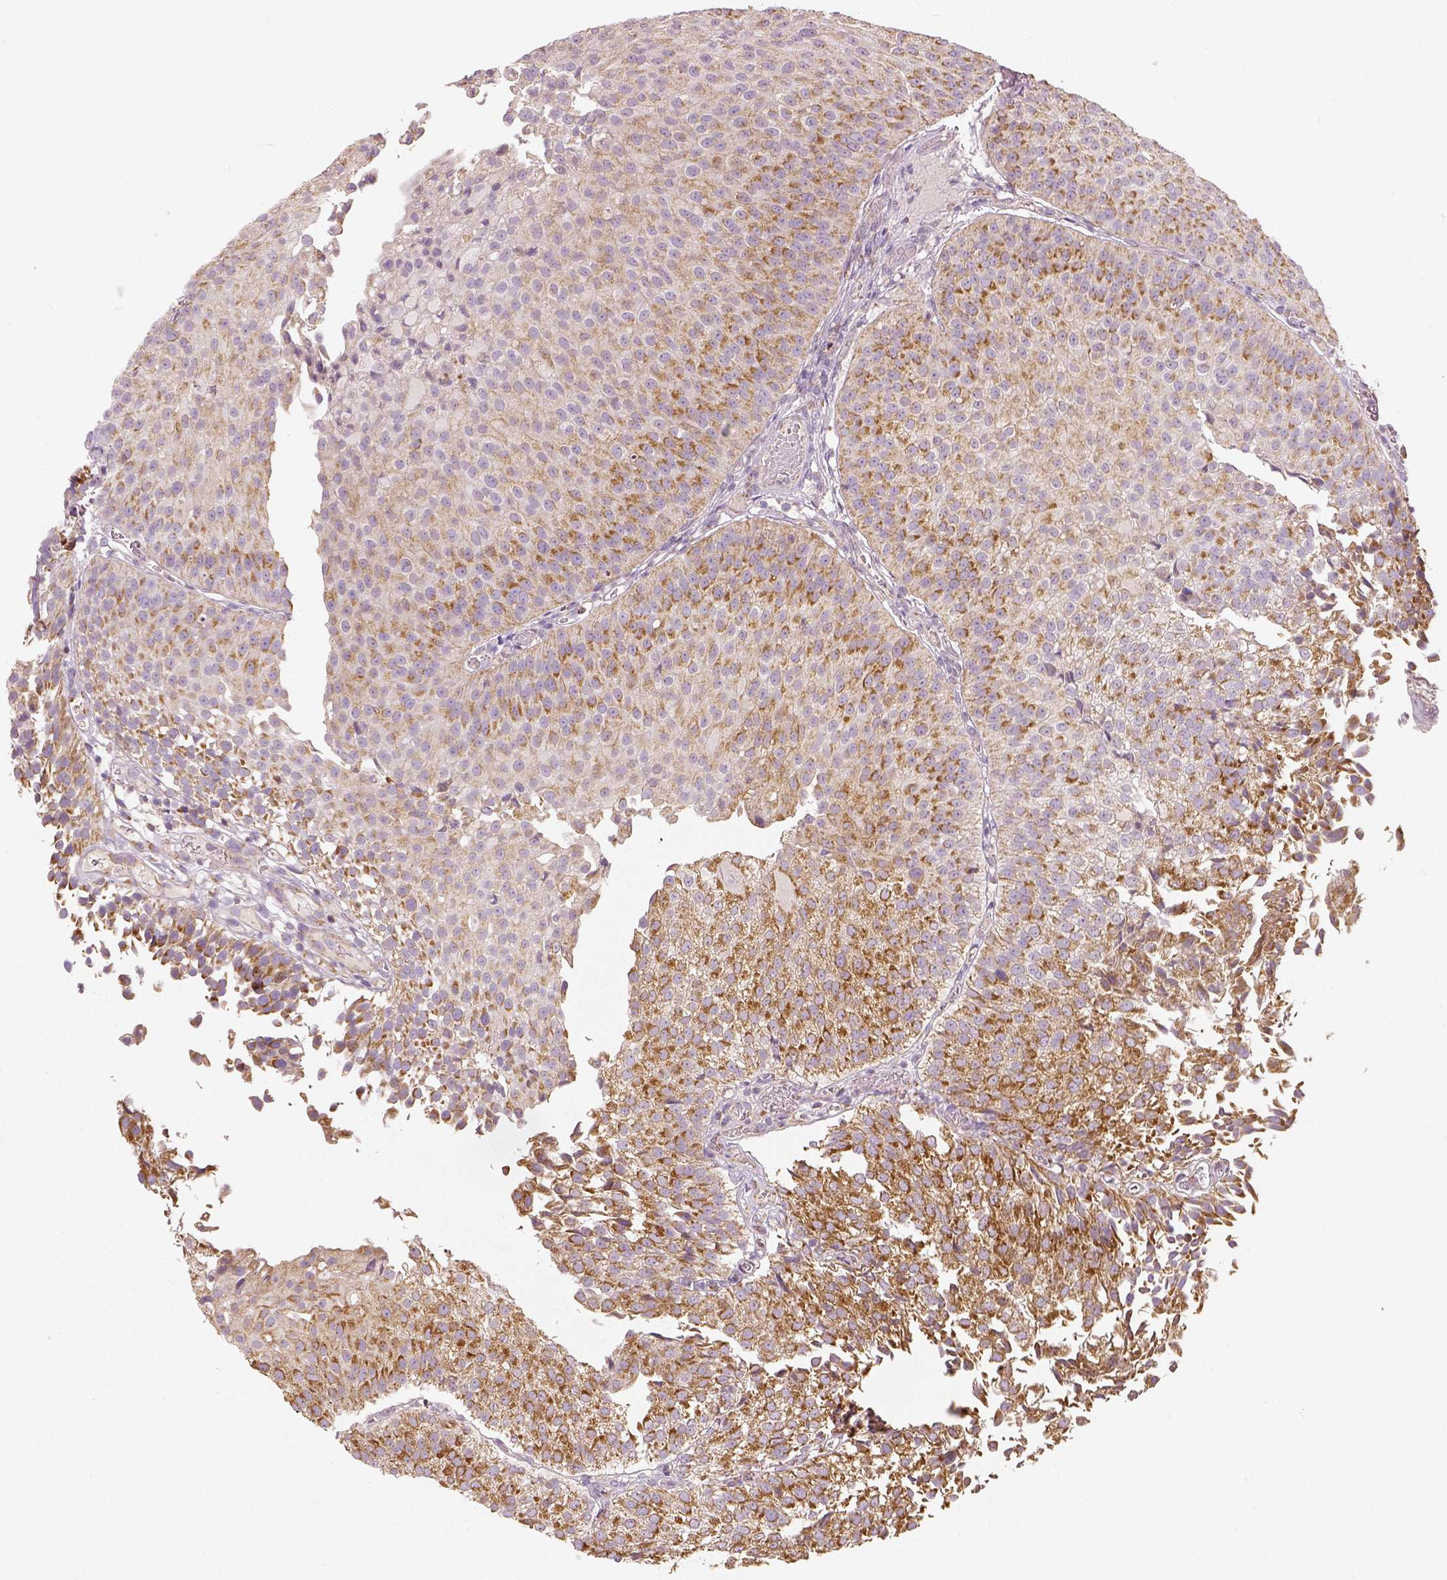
{"staining": {"intensity": "moderate", "quantity": ">75%", "location": "cytoplasmic/membranous"}, "tissue": "urothelial cancer", "cell_type": "Tumor cells", "image_type": "cancer", "snomed": [{"axis": "morphology", "description": "Urothelial carcinoma, Low grade"}, {"axis": "topography", "description": "Urinary bladder"}], "caption": "Moderate cytoplasmic/membranous expression is seen in approximately >75% of tumor cells in urothelial cancer. Using DAB (3,3'-diaminobenzidine) (brown) and hematoxylin (blue) stains, captured at high magnification using brightfield microscopy.", "gene": "PGAM5", "patient": {"sex": "male", "age": 80}}